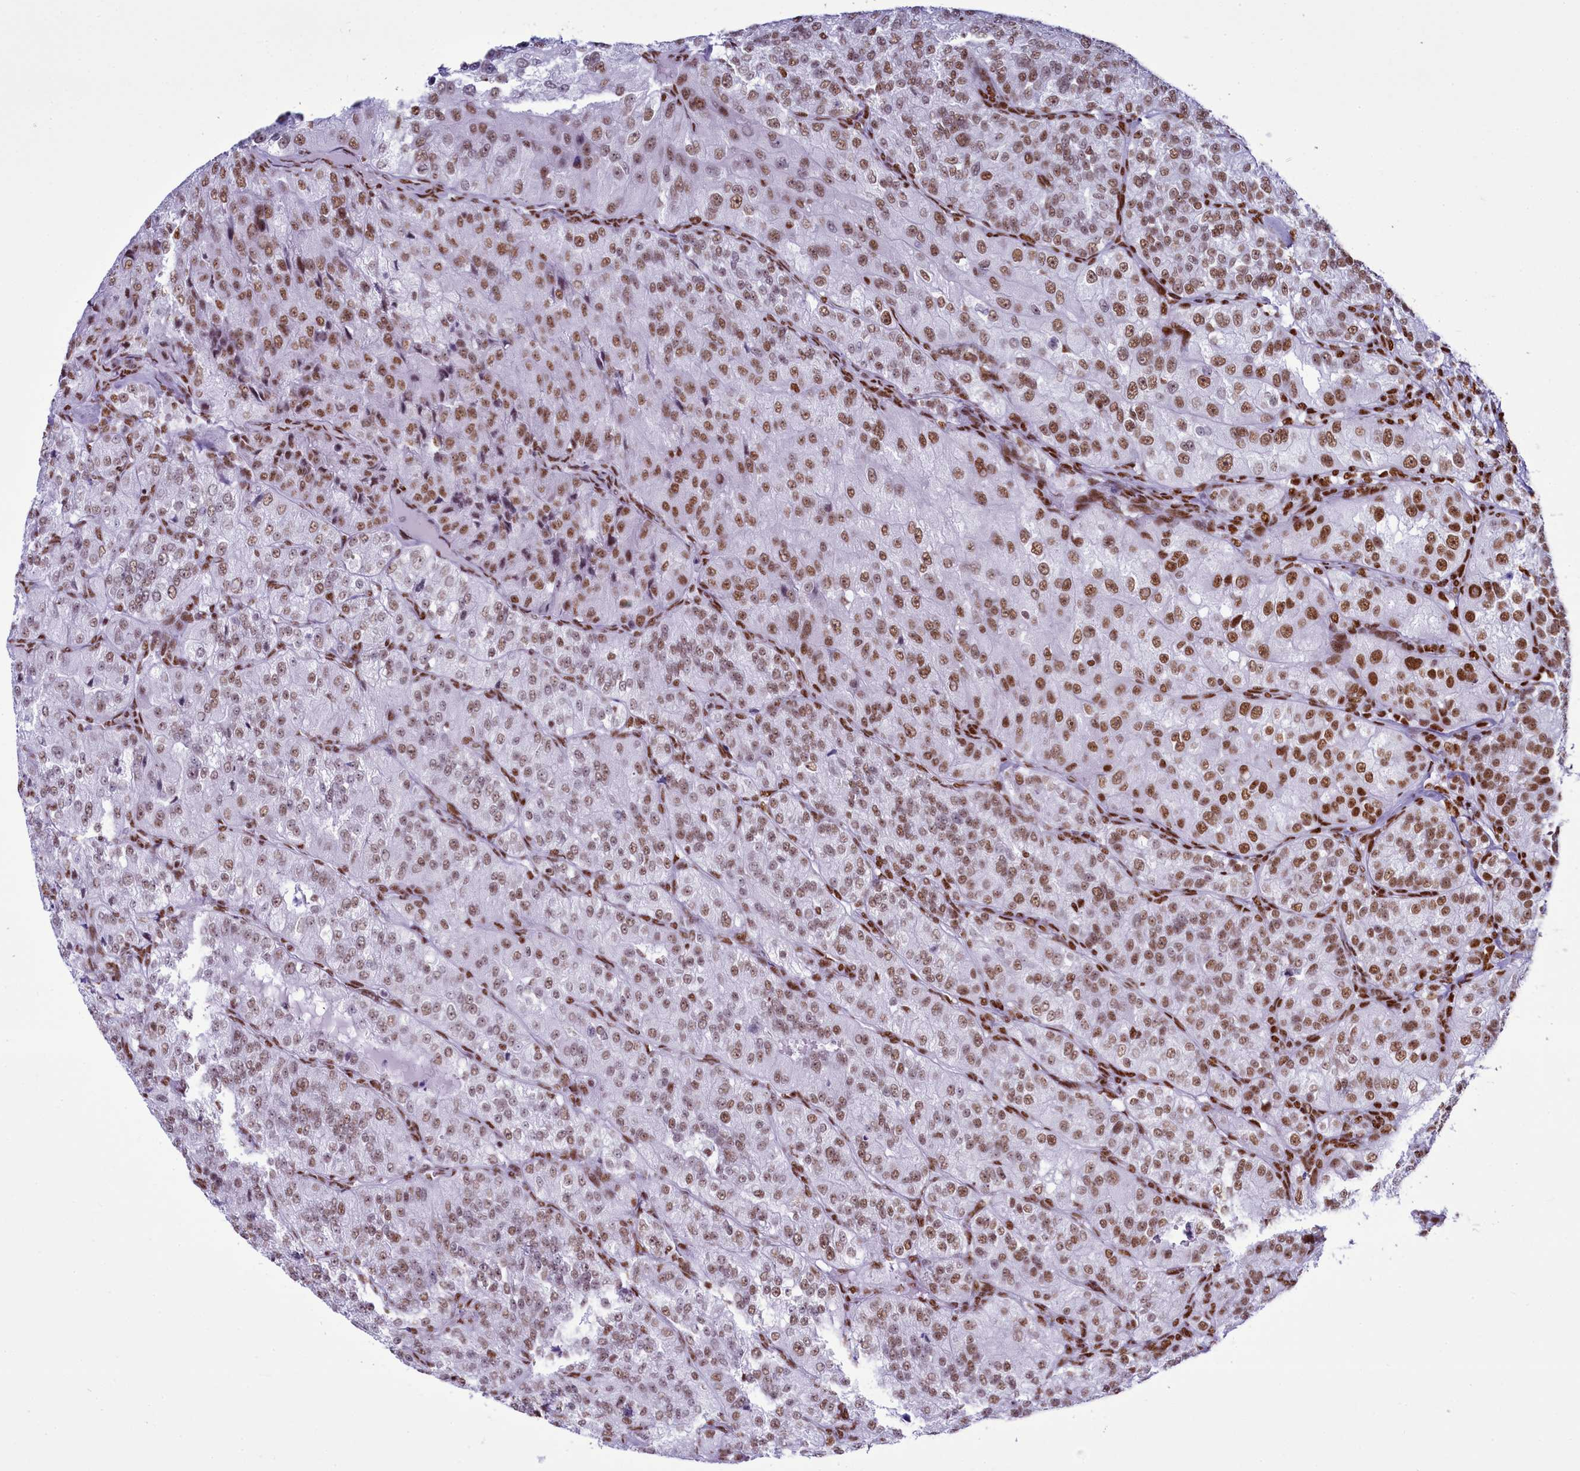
{"staining": {"intensity": "moderate", "quantity": ">75%", "location": "nuclear"}, "tissue": "renal cancer", "cell_type": "Tumor cells", "image_type": "cancer", "snomed": [{"axis": "morphology", "description": "Adenocarcinoma, NOS"}, {"axis": "topography", "description": "Kidney"}], "caption": "Immunohistochemistry (IHC) (DAB (3,3'-diaminobenzidine)) staining of human renal cancer (adenocarcinoma) demonstrates moderate nuclear protein expression in about >75% of tumor cells.", "gene": "RALY", "patient": {"sex": "female", "age": 63}}